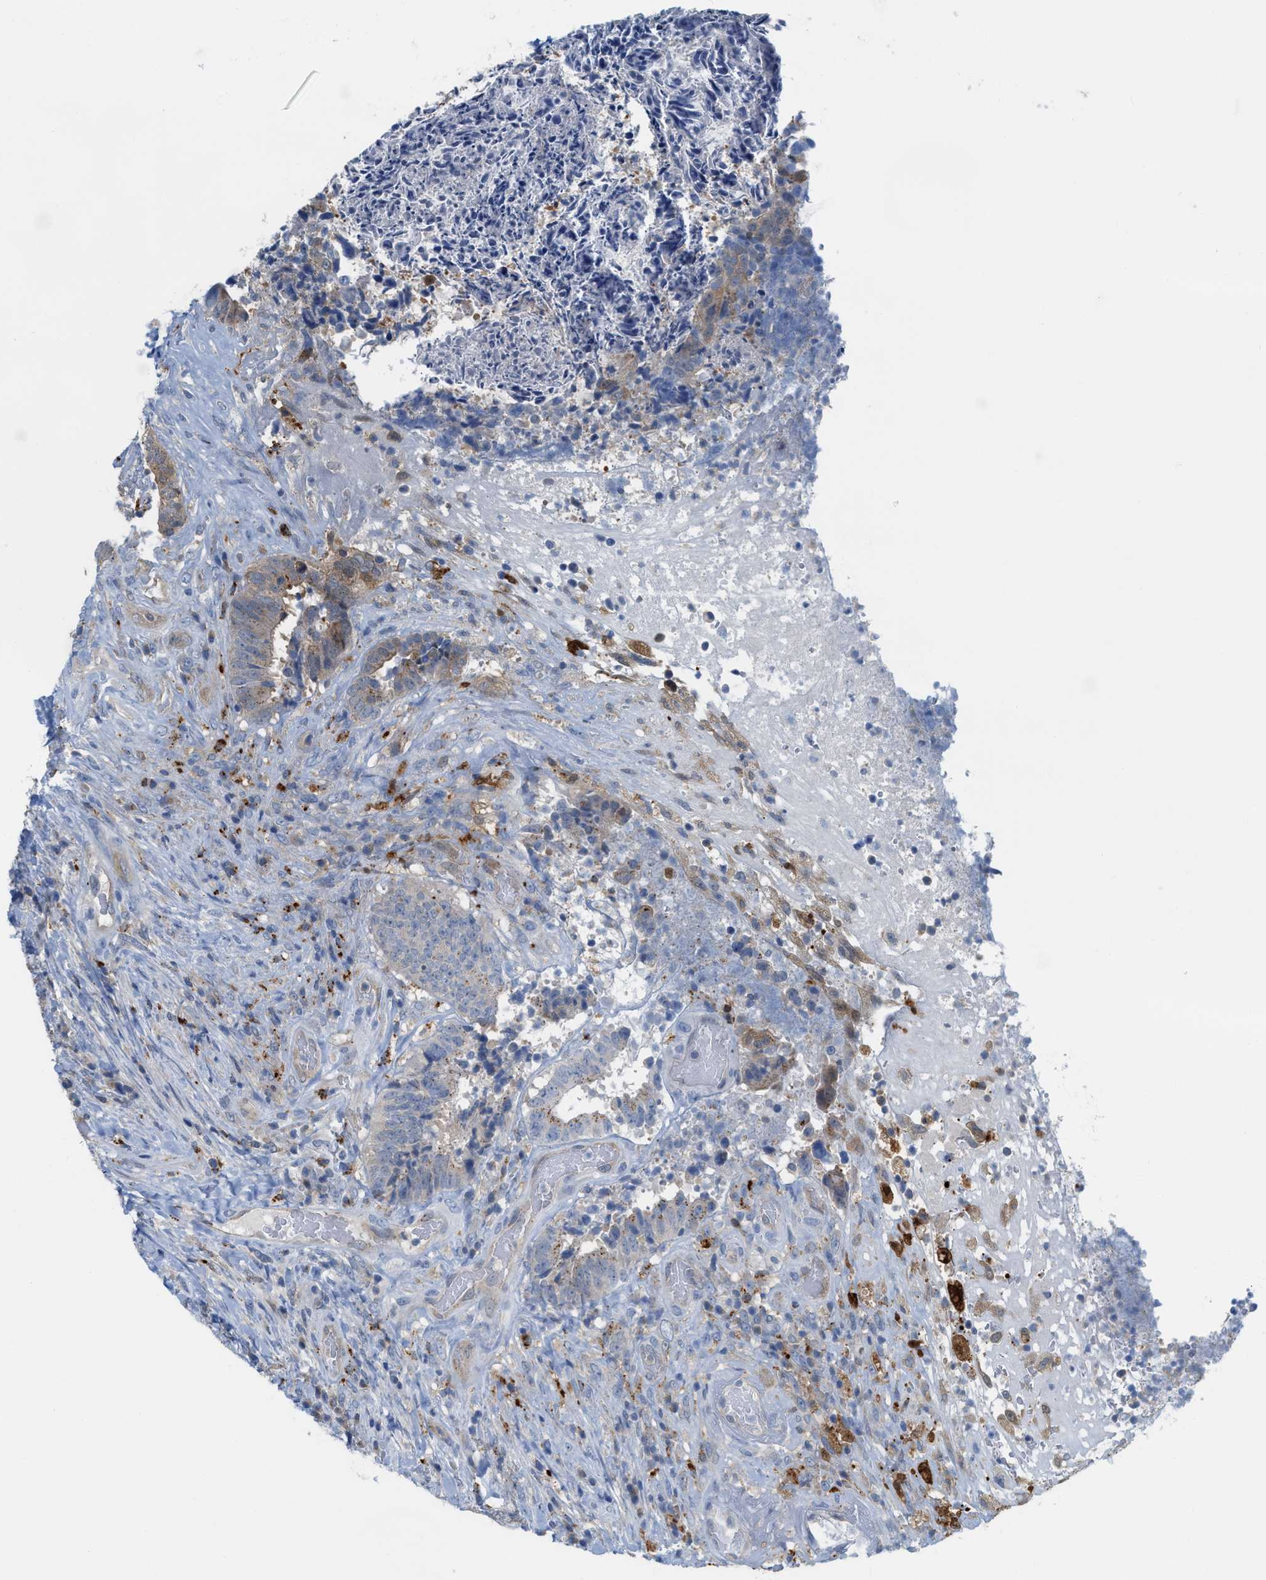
{"staining": {"intensity": "weak", "quantity": ">75%", "location": "cytoplasmic/membranous"}, "tissue": "colorectal cancer", "cell_type": "Tumor cells", "image_type": "cancer", "snomed": [{"axis": "morphology", "description": "Adenocarcinoma, NOS"}, {"axis": "topography", "description": "Rectum"}], "caption": "Protein expression analysis of human colorectal adenocarcinoma reveals weak cytoplasmic/membranous positivity in about >75% of tumor cells.", "gene": "CSTB", "patient": {"sex": "male", "age": 72}}